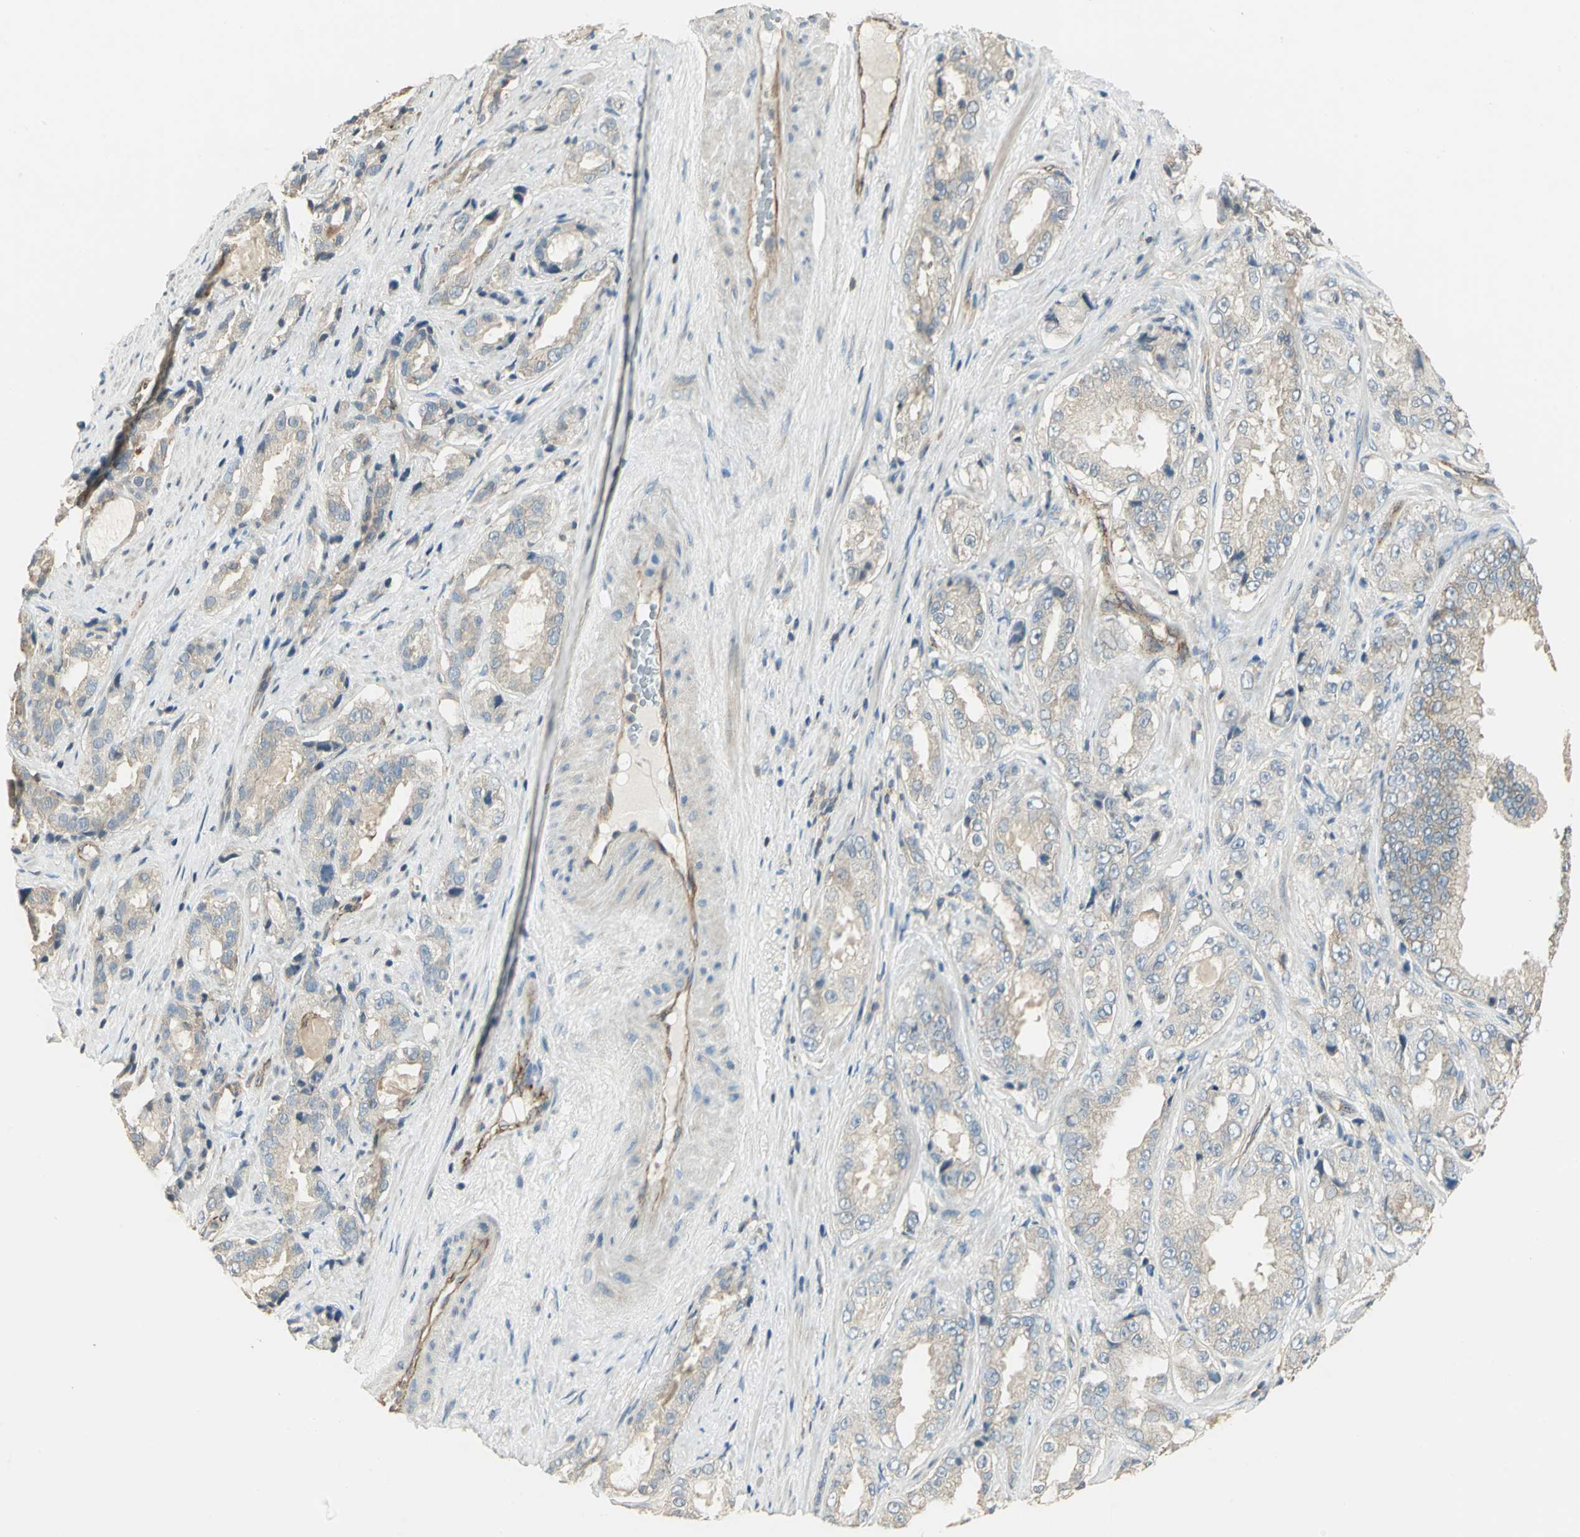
{"staining": {"intensity": "weak", "quantity": "25%-75%", "location": "cytoplasmic/membranous"}, "tissue": "prostate cancer", "cell_type": "Tumor cells", "image_type": "cancer", "snomed": [{"axis": "morphology", "description": "Adenocarcinoma, High grade"}, {"axis": "topography", "description": "Prostate"}], "caption": "An immunohistochemistry photomicrograph of neoplastic tissue is shown. Protein staining in brown shows weak cytoplasmic/membranous positivity in prostate cancer (adenocarcinoma (high-grade)) within tumor cells.", "gene": "RAPGEF1", "patient": {"sex": "male", "age": 73}}